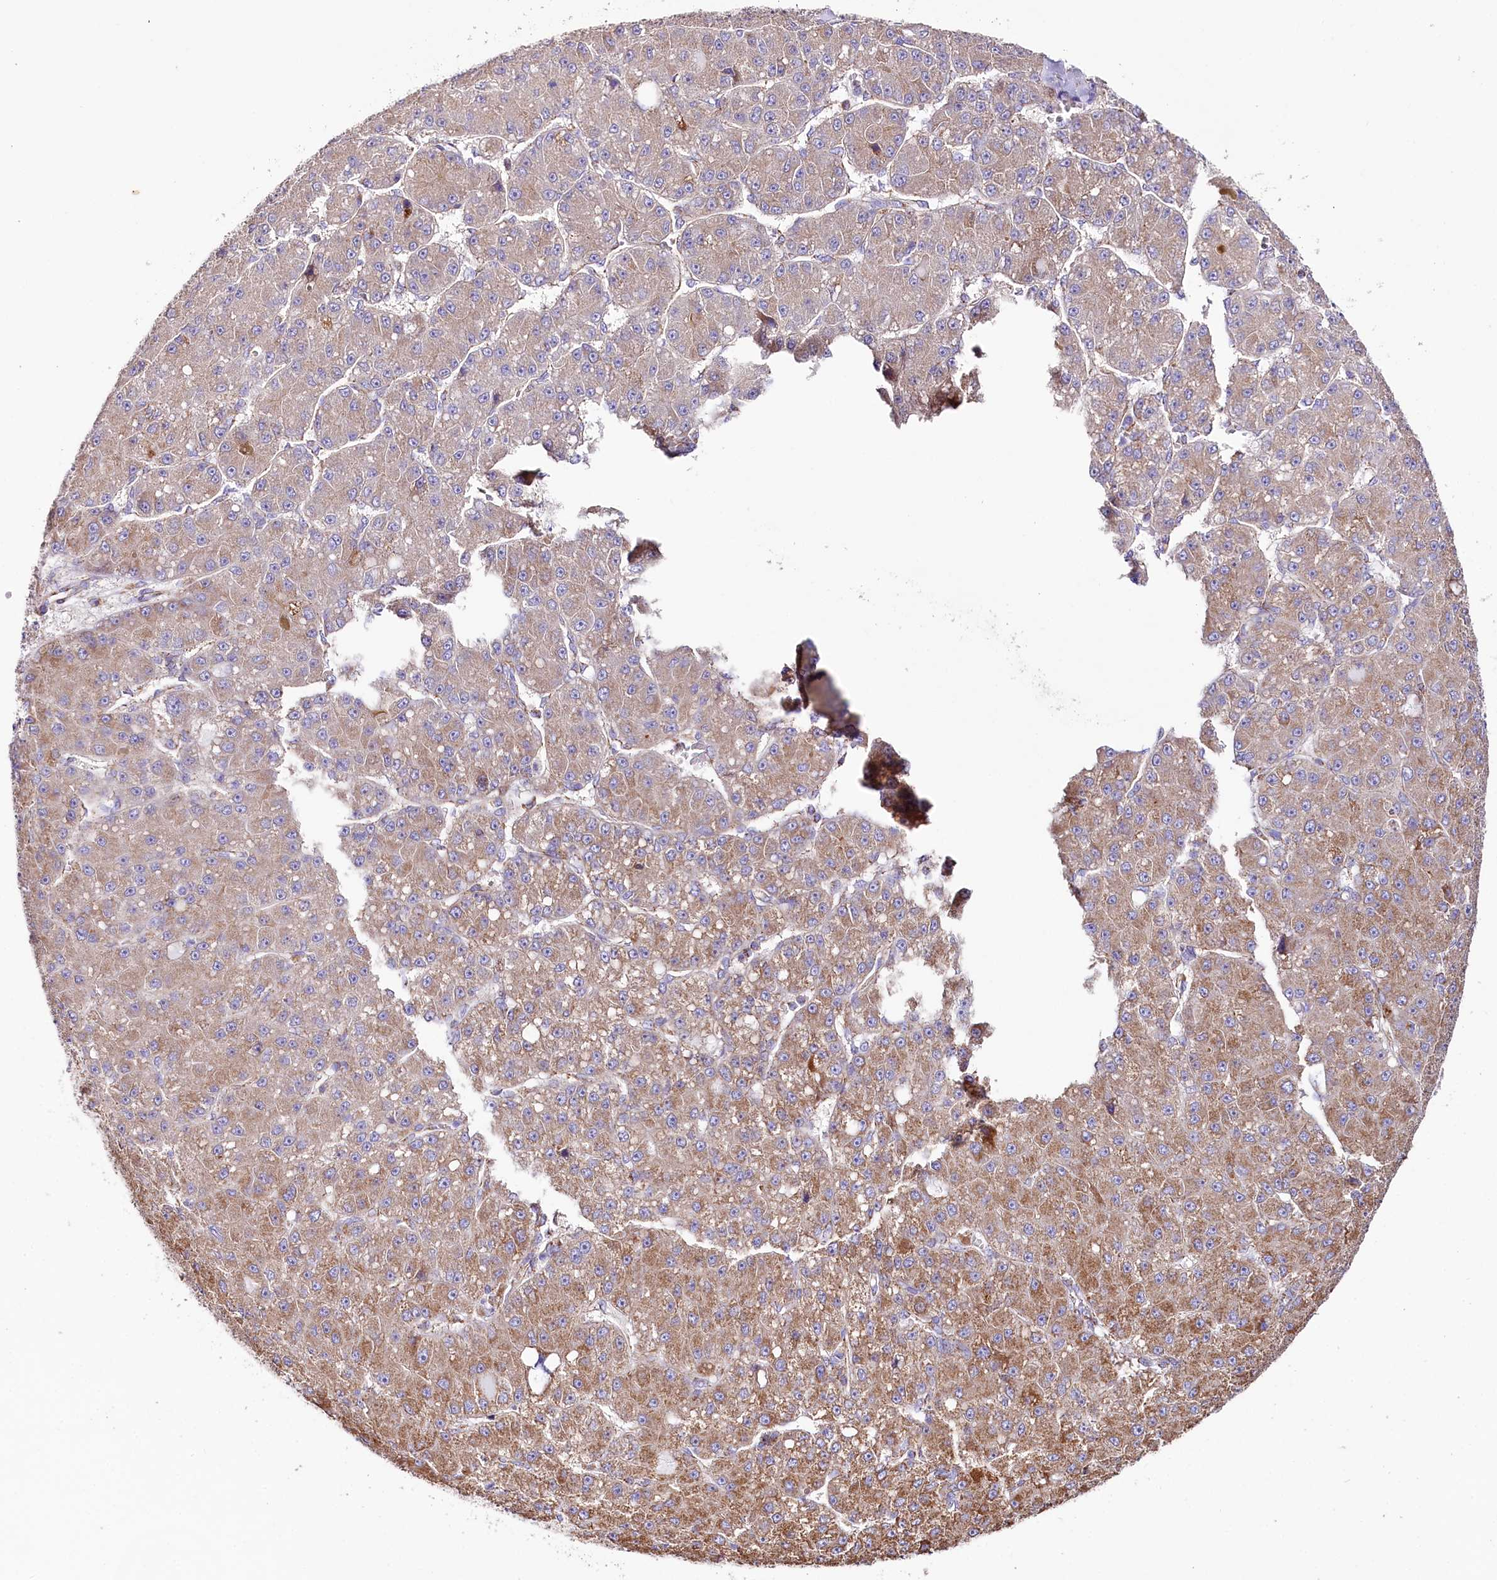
{"staining": {"intensity": "moderate", "quantity": ">75%", "location": "cytoplasmic/membranous"}, "tissue": "liver cancer", "cell_type": "Tumor cells", "image_type": "cancer", "snomed": [{"axis": "morphology", "description": "Carcinoma, Hepatocellular, NOS"}, {"axis": "topography", "description": "Liver"}], "caption": "Liver cancer stained for a protein (brown) reveals moderate cytoplasmic/membranous positive positivity in about >75% of tumor cells.", "gene": "APLP2", "patient": {"sex": "male", "age": 67}}